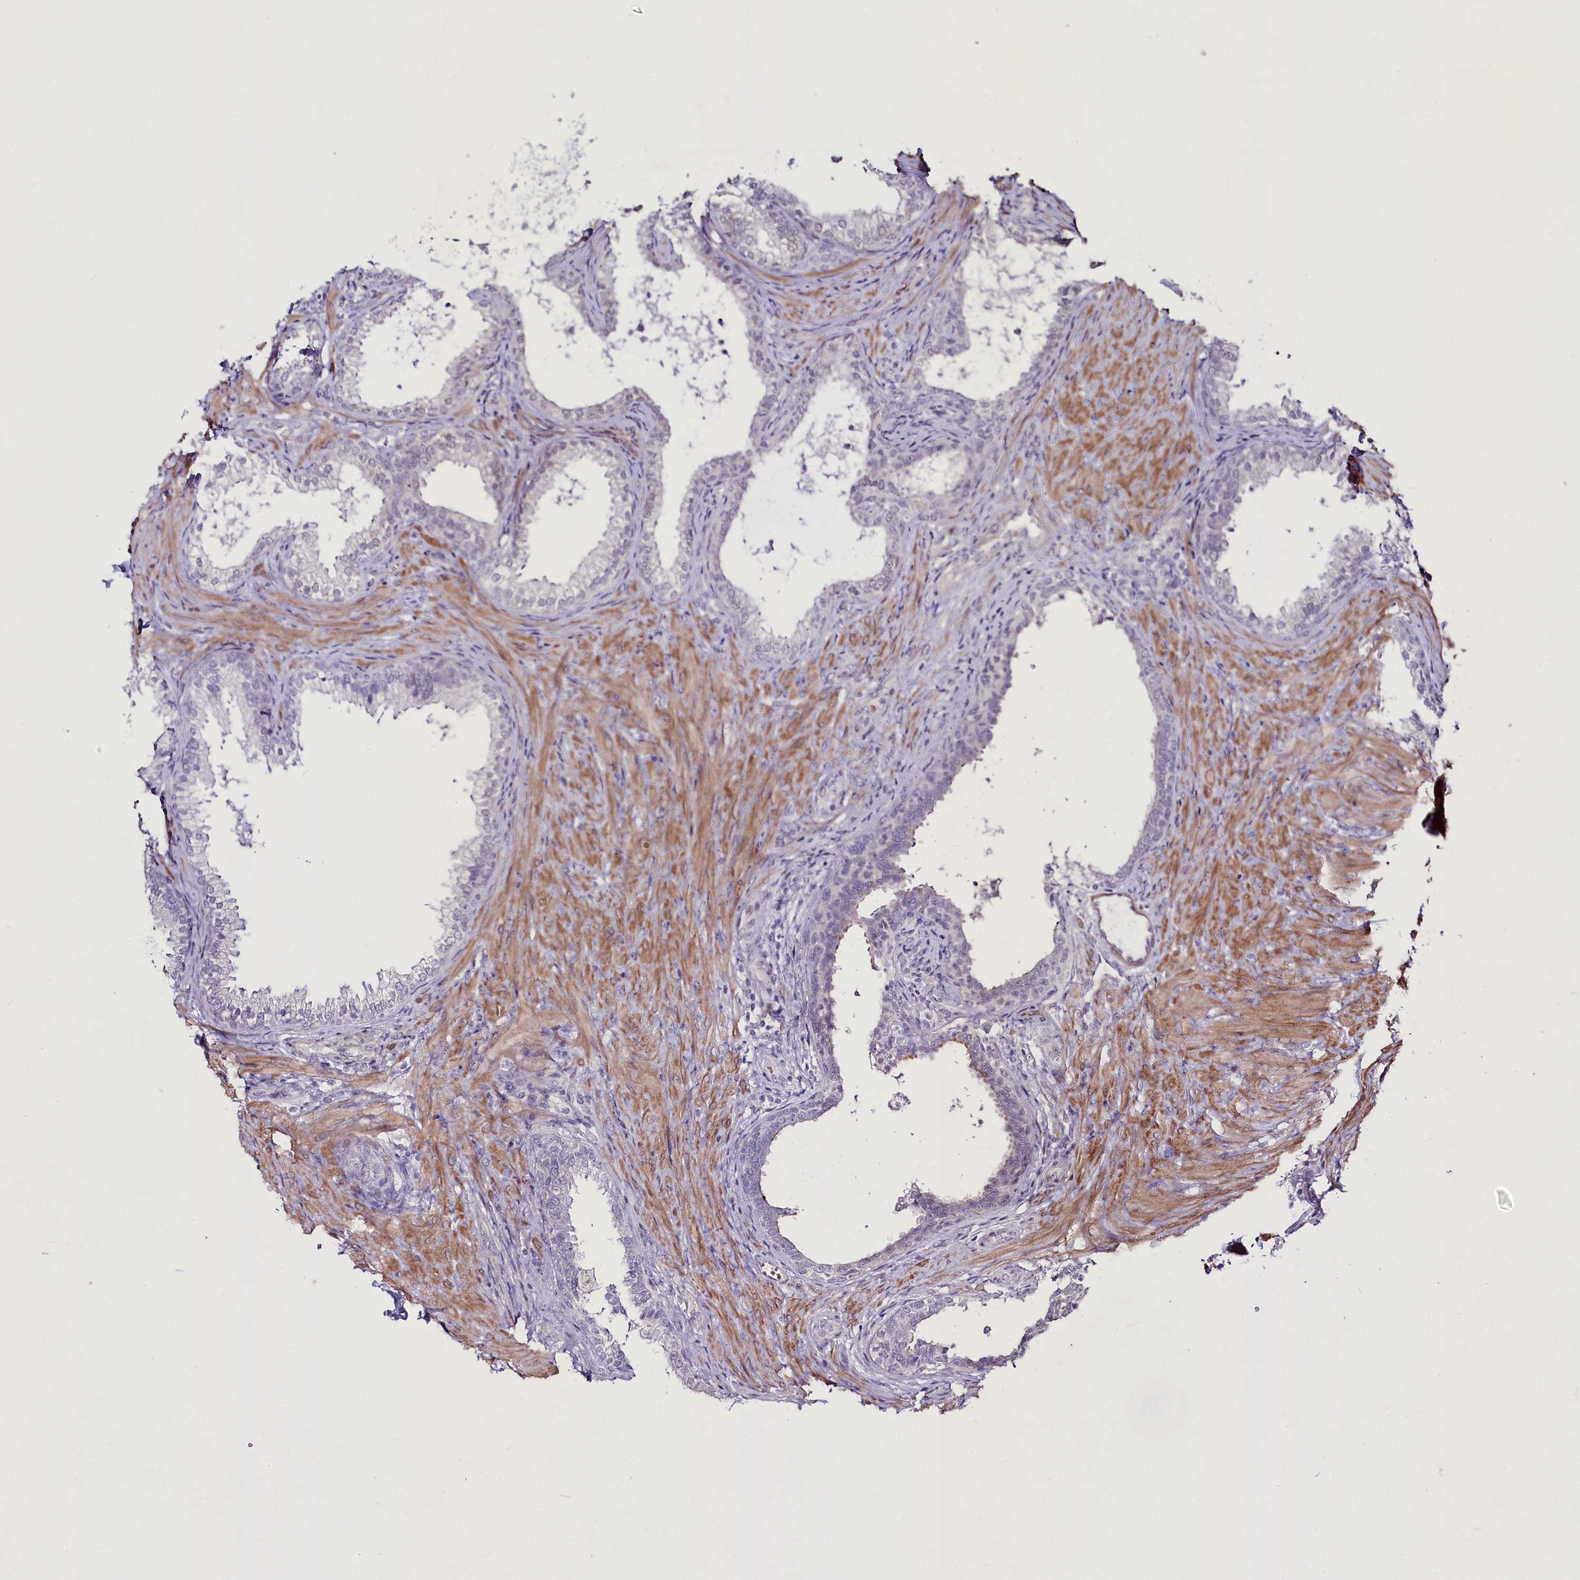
{"staining": {"intensity": "weak", "quantity": "<25%", "location": "nuclear"}, "tissue": "prostate", "cell_type": "Glandular cells", "image_type": "normal", "snomed": [{"axis": "morphology", "description": "Normal tissue, NOS"}, {"axis": "topography", "description": "Prostate"}], "caption": "Glandular cells show no significant expression in normal prostate.", "gene": "SUSD3", "patient": {"sex": "male", "age": 76}}